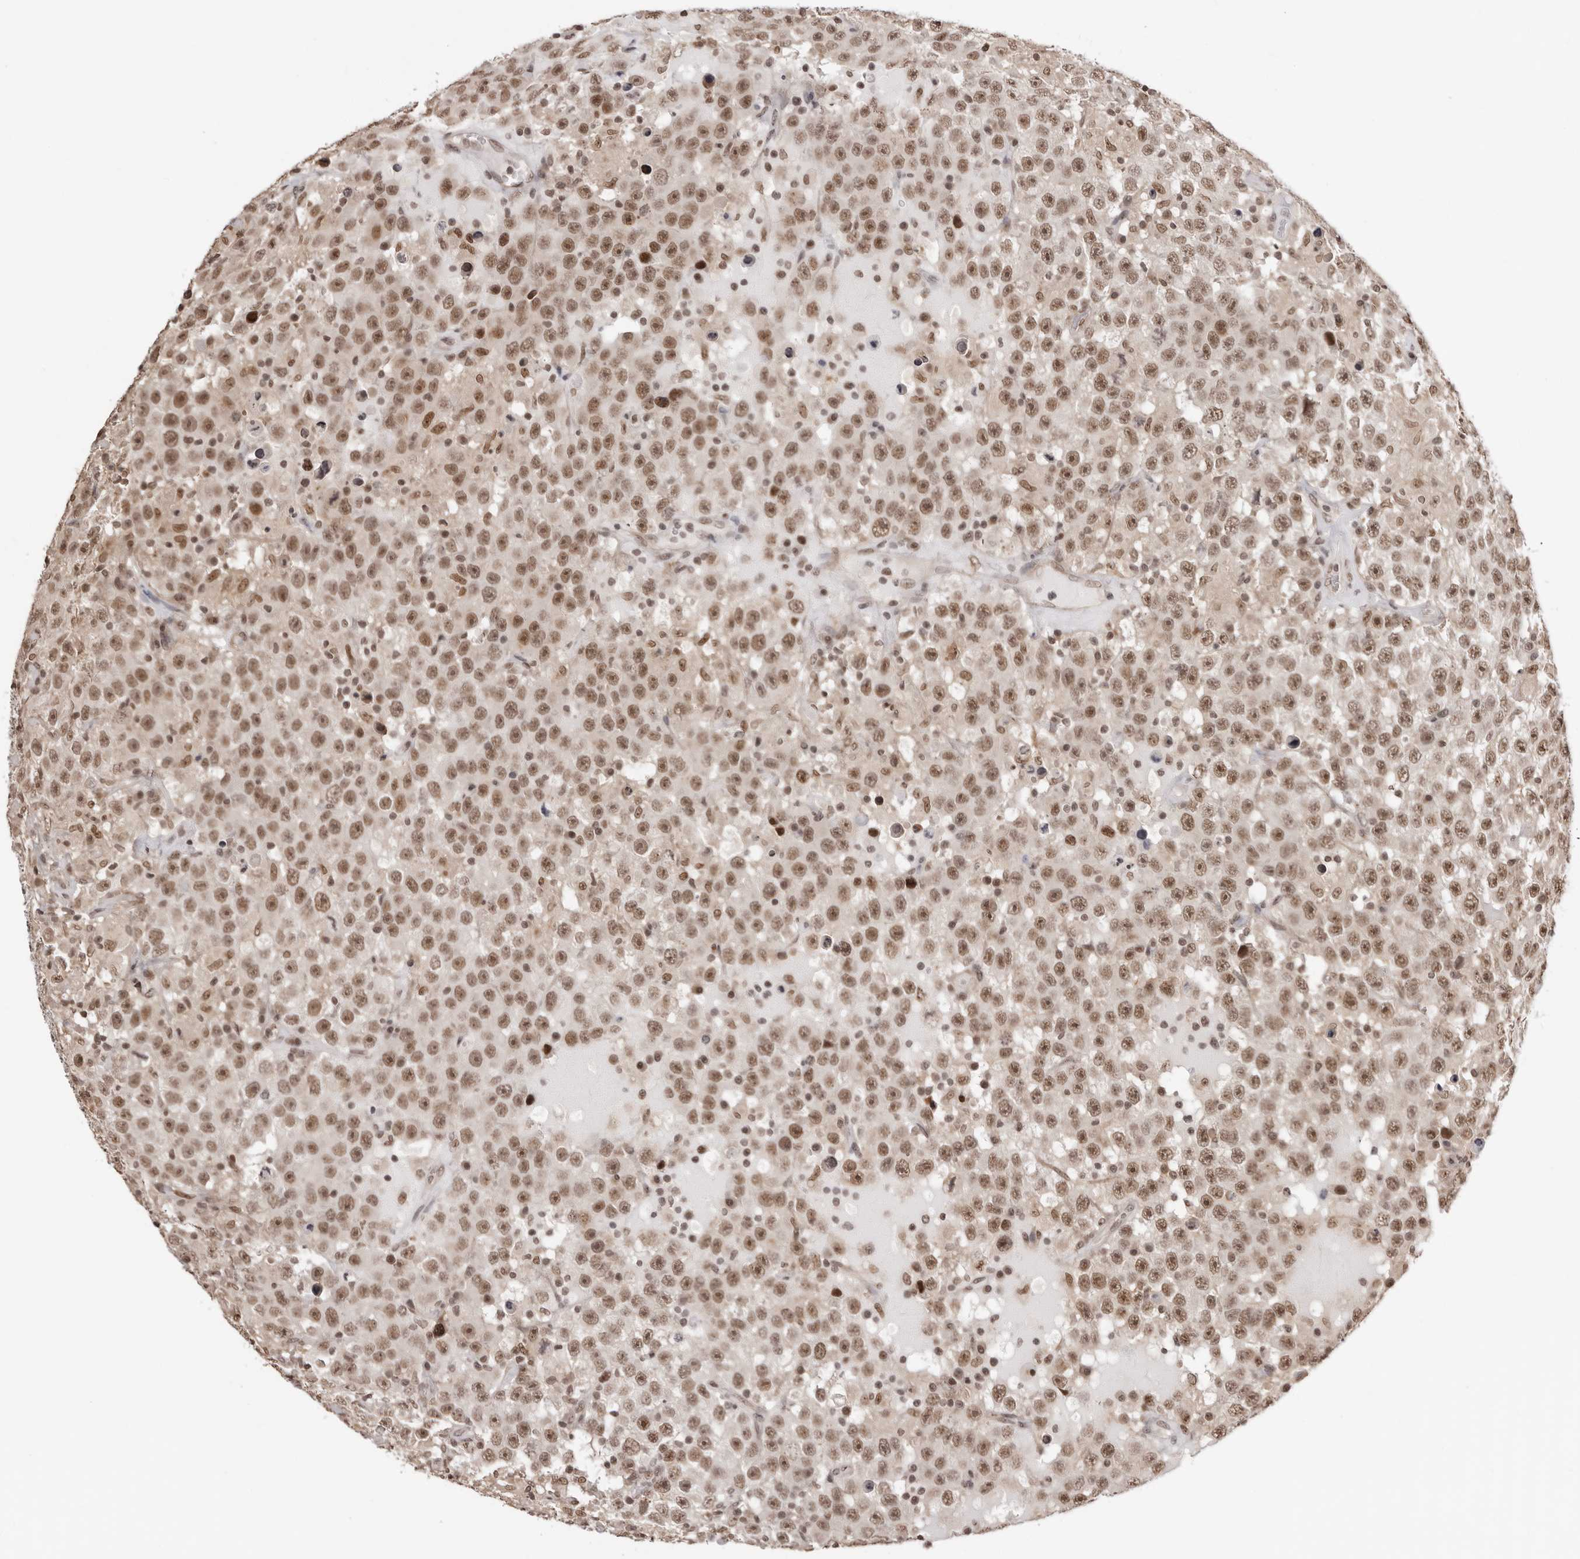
{"staining": {"intensity": "moderate", "quantity": ">75%", "location": "nuclear"}, "tissue": "testis cancer", "cell_type": "Tumor cells", "image_type": "cancer", "snomed": [{"axis": "morphology", "description": "Seminoma, NOS"}, {"axis": "topography", "description": "Testis"}], "caption": "A high-resolution micrograph shows immunohistochemistry (IHC) staining of testis cancer, which shows moderate nuclear expression in approximately >75% of tumor cells. (Stains: DAB (3,3'-diaminobenzidine) in brown, nuclei in blue, Microscopy: brightfield microscopy at high magnification).", "gene": "SDE2", "patient": {"sex": "male", "age": 41}}